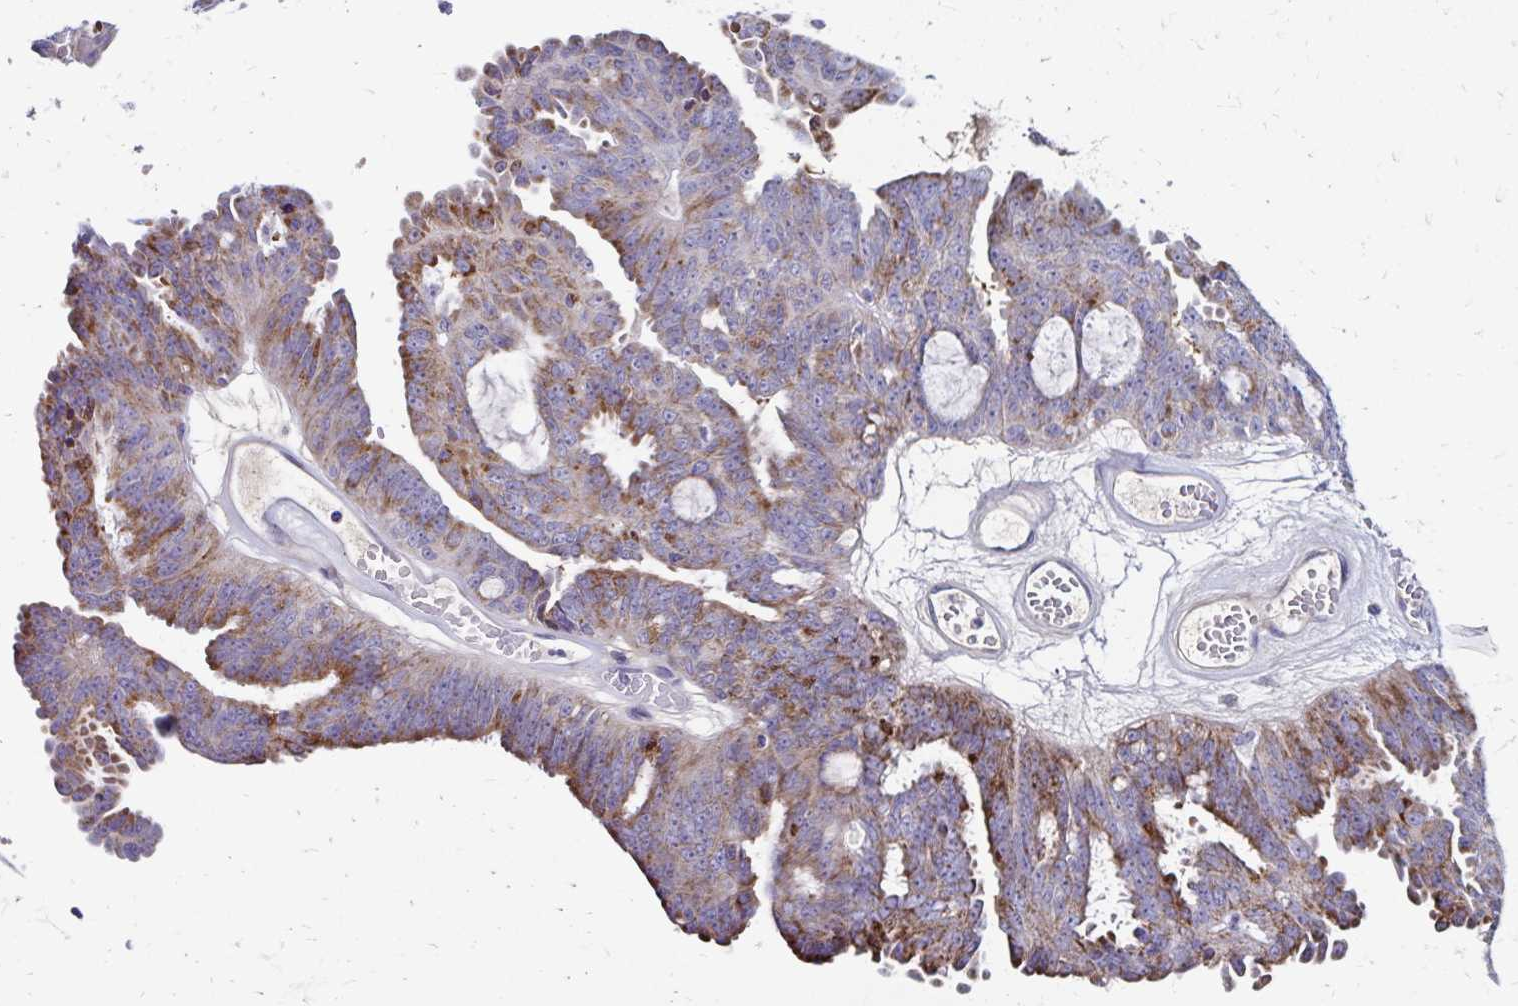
{"staining": {"intensity": "moderate", "quantity": "<25%", "location": "cytoplasmic/membranous"}, "tissue": "ovarian cancer", "cell_type": "Tumor cells", "image_type": "cancer", "snomed": [{"axis": "morphology", "description": "Cystadenocarcinoma, serous, NOS"}, {"axis": "topography", "description": "Ovary"}], "caption": "Ovarian serous cystadenocarcinoma was stained to show a protein in brown. There is low levels of moderate cytoplasmic/membranous positivity in approximately <25% of tumor cells.", "gene": "NECAP1", "patient": {"sex": "female", "age": 71}}